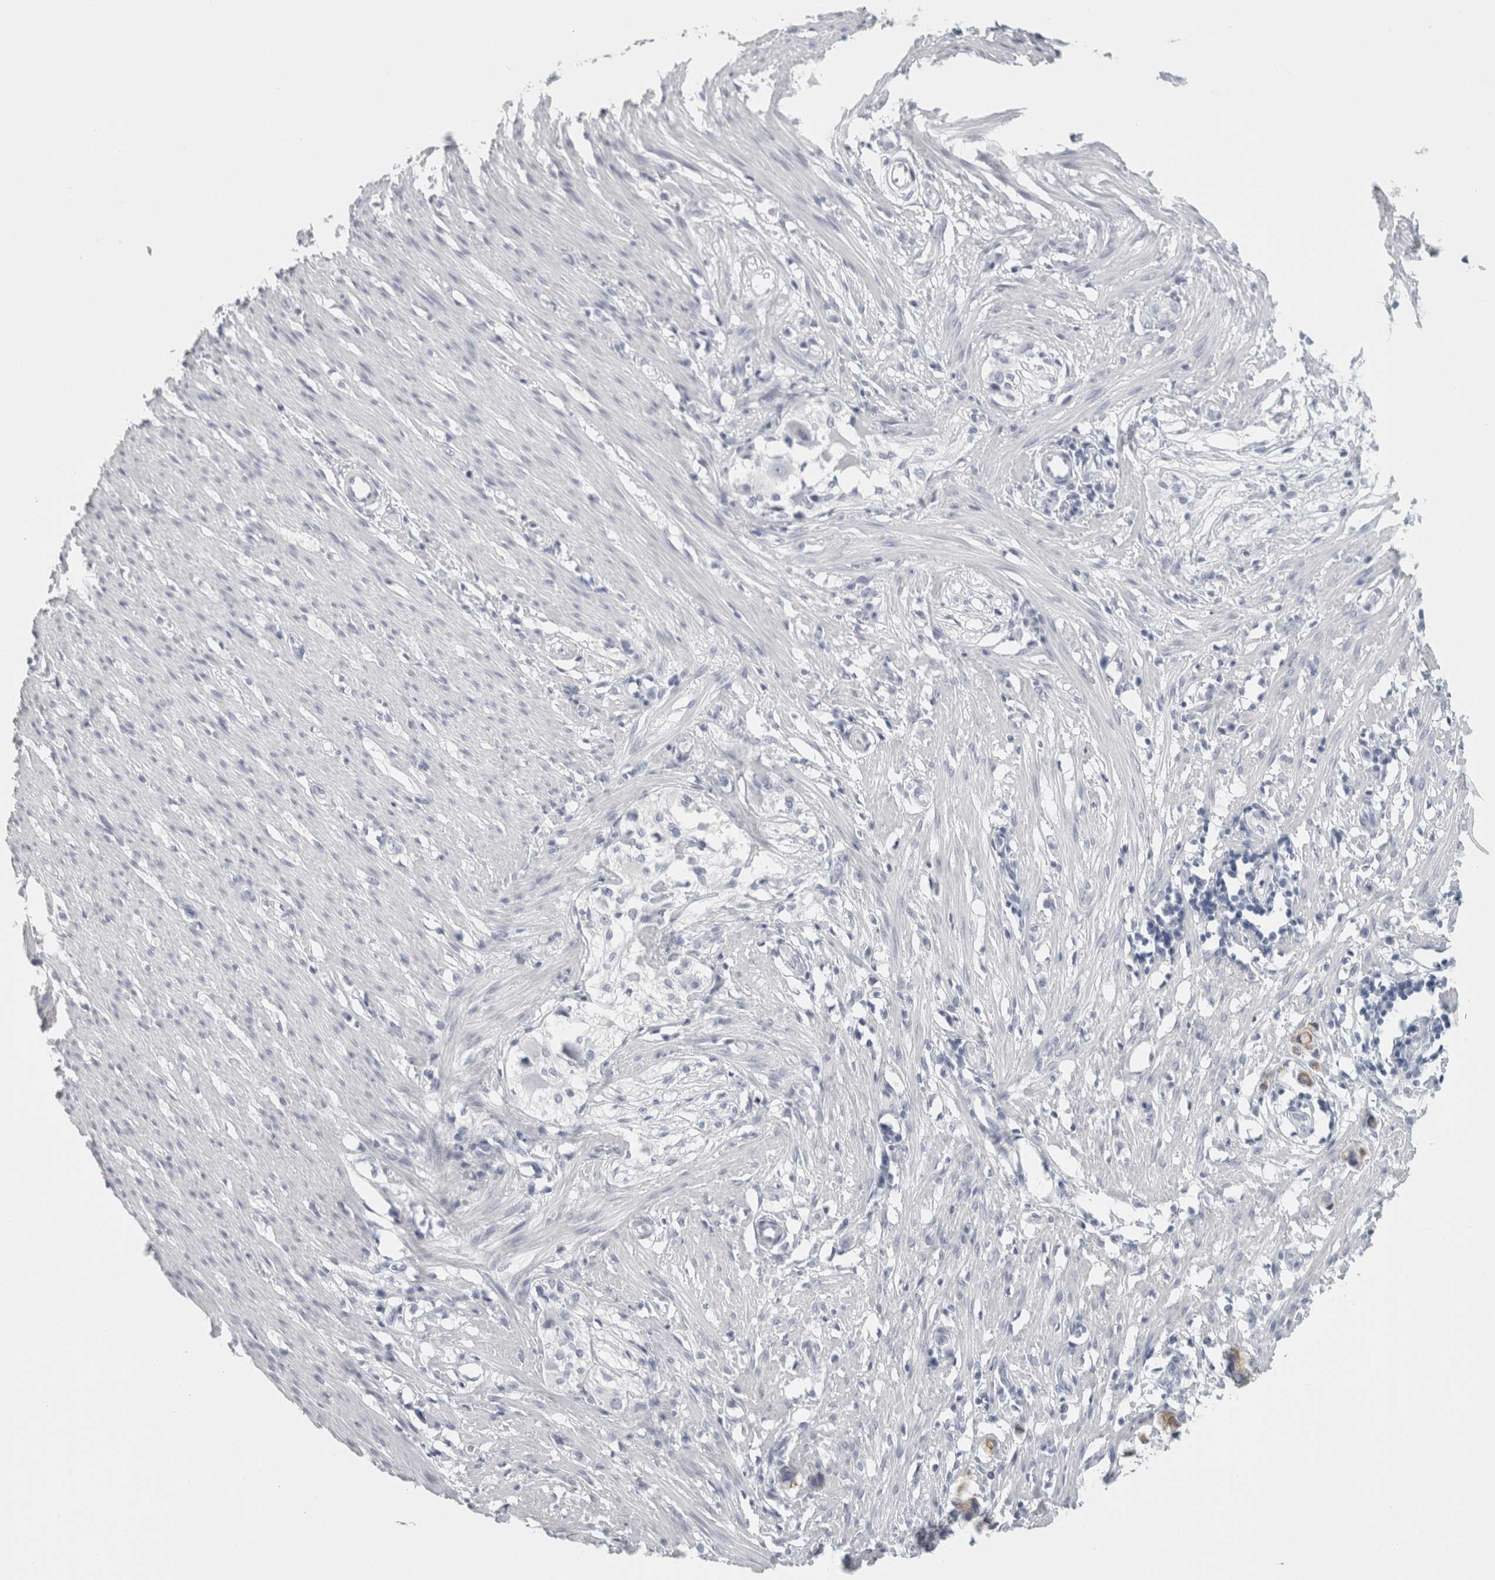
{"staining": {"intensity": "negative", "quantity": "none", "location": "none"}, "tissue": "smooth muscle", "cell_type": "Smooth muscle cells", "image_type": "normal", "snomed": [{"axis": "morphology", "description": "Normal tissue, NOS"}, {"axis": "morphology", "description": "Adenocarcinoma, NOS"}, {"axis": "topography", "description": "Smooth muscle"}, {"axis": "topography", "description": "Colon"}], "caption": "Smooth muscle cells show no significant expression in benign smooth muscle.", "gene": "SLC28A3", "patient": {"sex": "male", "age": 14}}